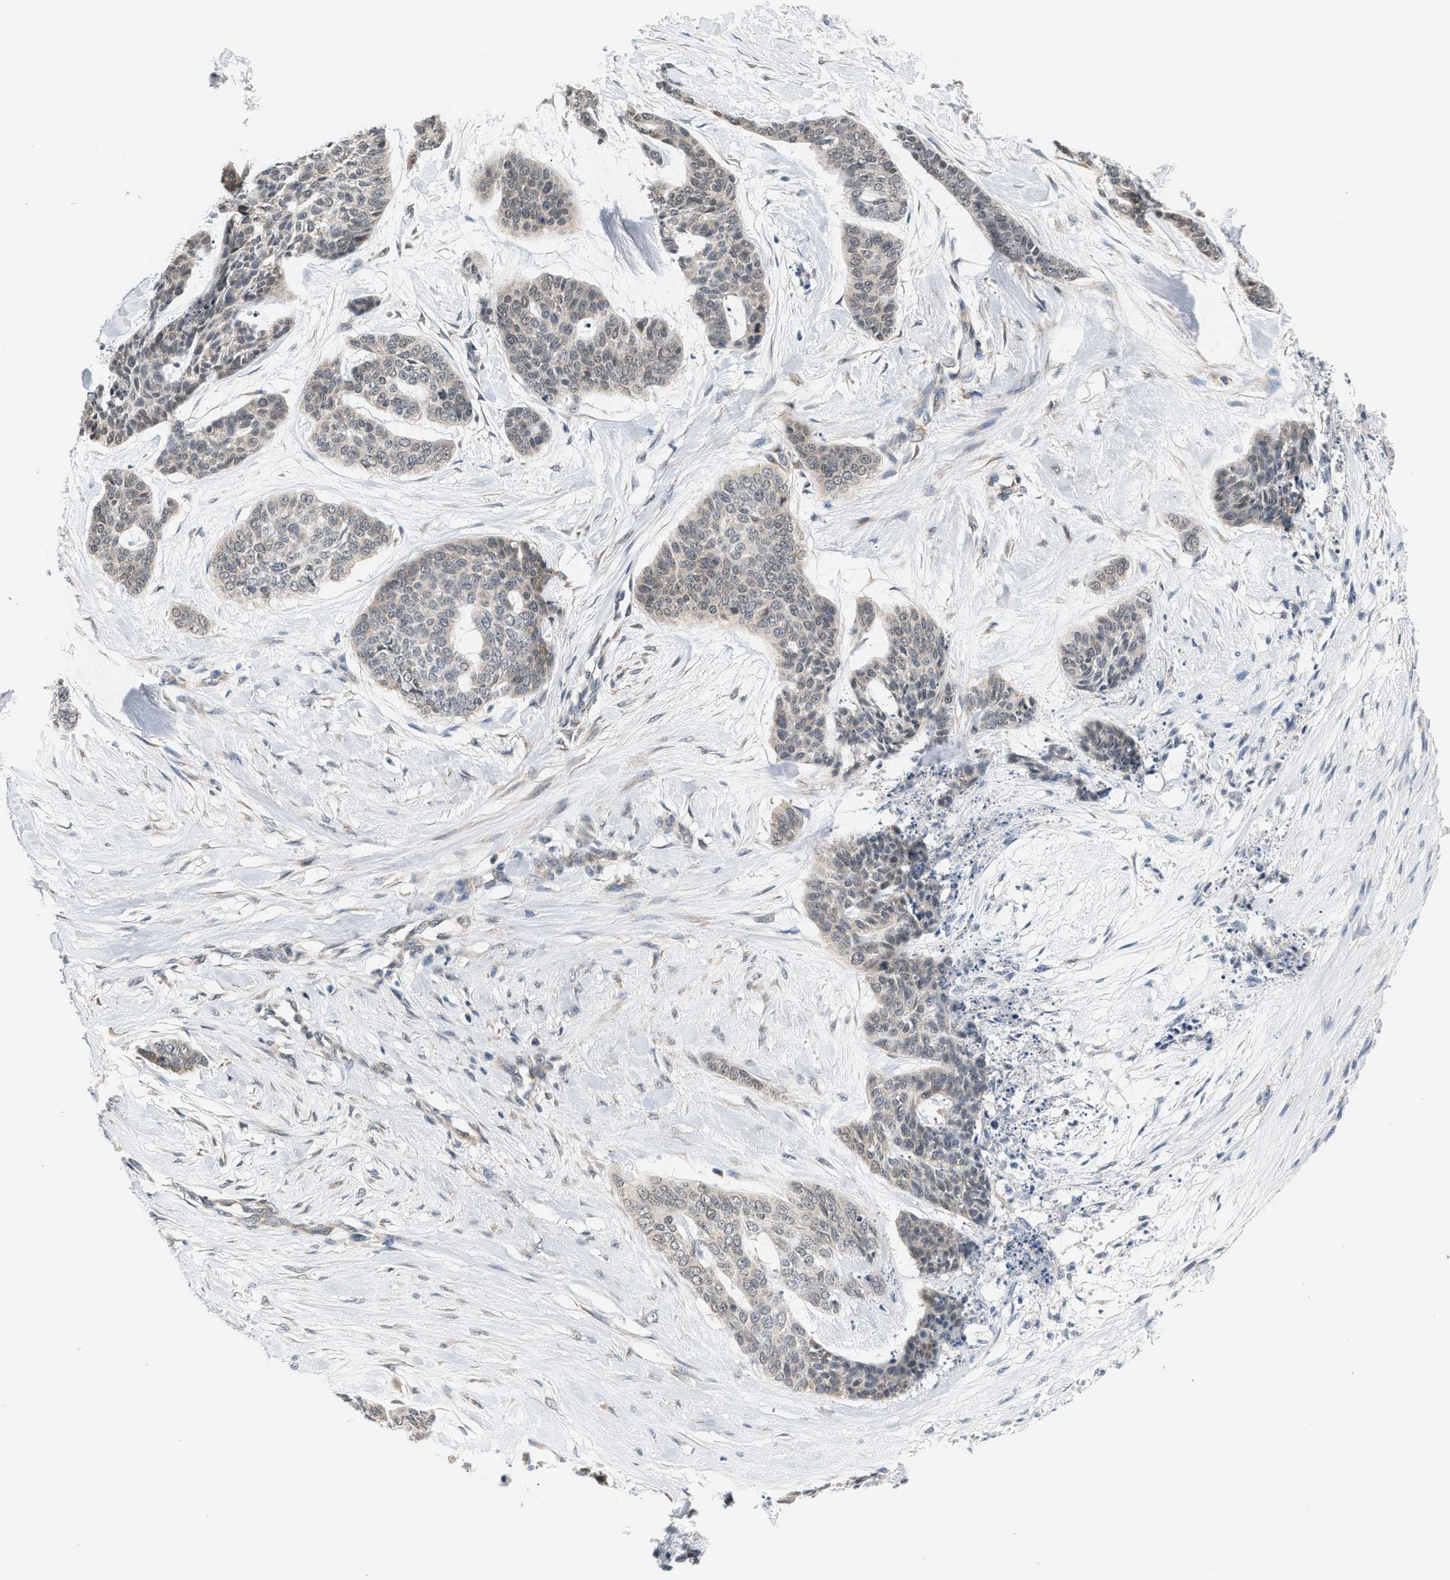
{"staining": {"intensity": "negative", "quantity": "none", "location": "none"}, "tissue": "skin cancer", "cell_type": "Tumor cells", "image_type": "cancer", "snomed": [{"axis": "morphology", "description": "Basal cell carcinoma"}, {"axis": "topography", "description": "Skin"}], "caption": "This is an IHC photomicrograph of skin cancer (basal cell carcinoma). There is no staining in tumor cells.", "gene": "GIGYF1", "patient": {"sex": "female", "age": 64}}